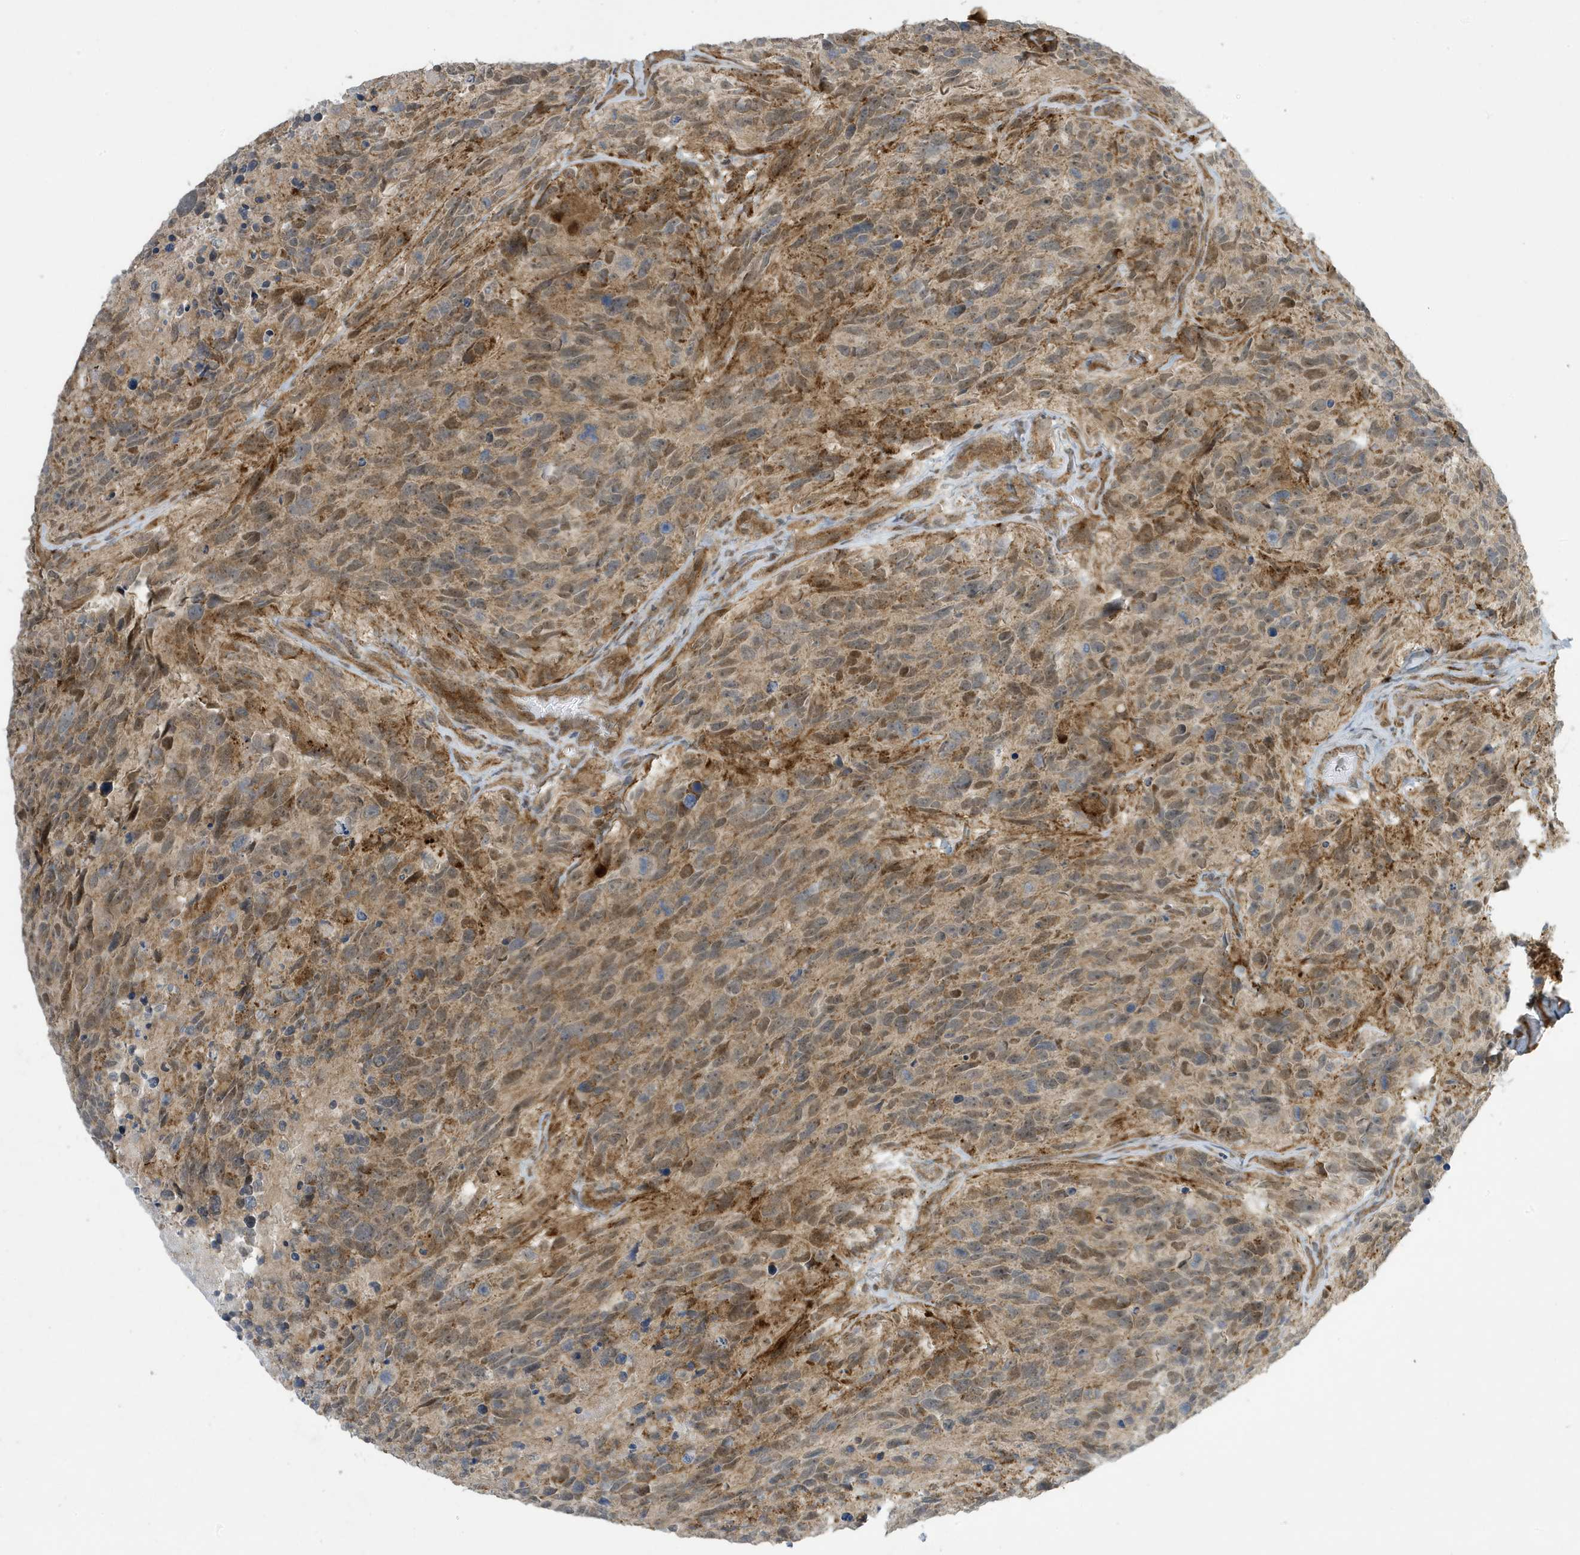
{"staining": {"intensity": "weak", "quantity": "25%-75%", "location": "cytoplasmic/membranous,nuclear"}, "tissue": "glioma", "cell_type": "Tumor cells", "image_type": "cancer", "snomed": [{"axis": "morphology", "description": "Glioma, malignant, High grade"}, {"axis": "topography", "description": "Brain"}], "caption": "The photomicrograph demonstrates immunohistochemical staining of malignant glioma (high-grade). There is weak cytoplasmic/membranous and nuclear staining is seen in approximately 25%-75% of tumor cells.", "gene": "NCOA7", "patient": {"sex": "male", "age": 69}}